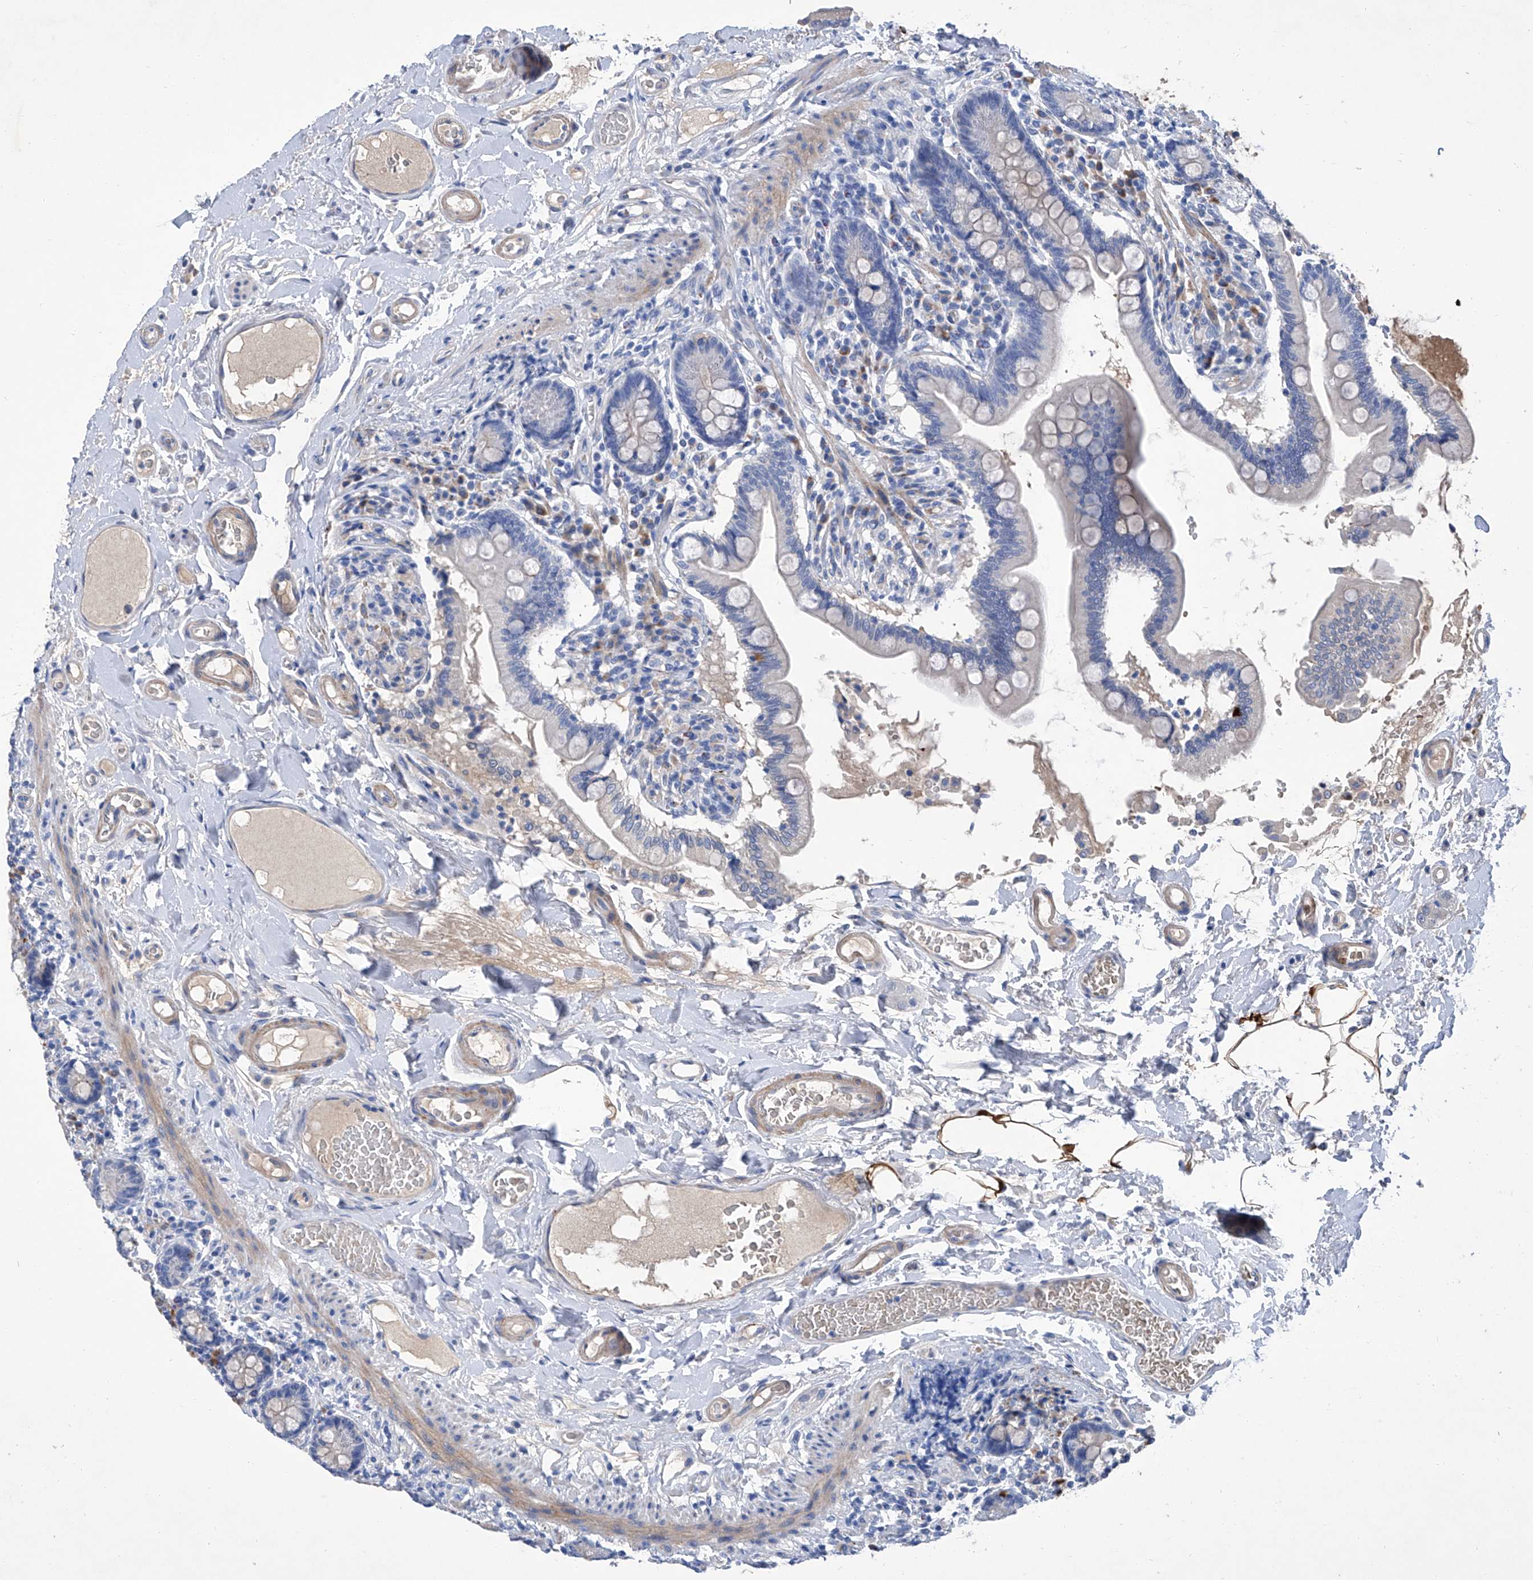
{"staining": {"intensity": "negative", "quantity": "none", "location": "none"}, "tissue": "small intestine", "cell_type": "Glandular cells", "image_type": "normal", "snomed": [{"axis": "morphology", "description": "Normal tissue, NOS"}, {"axis": "topography", "description": "Small intestine"}], "caption": "There is no significant positivity in glandular cells of small intestine.", "gene": "GPT", "patient": {"sex": "female", "age": 64}}